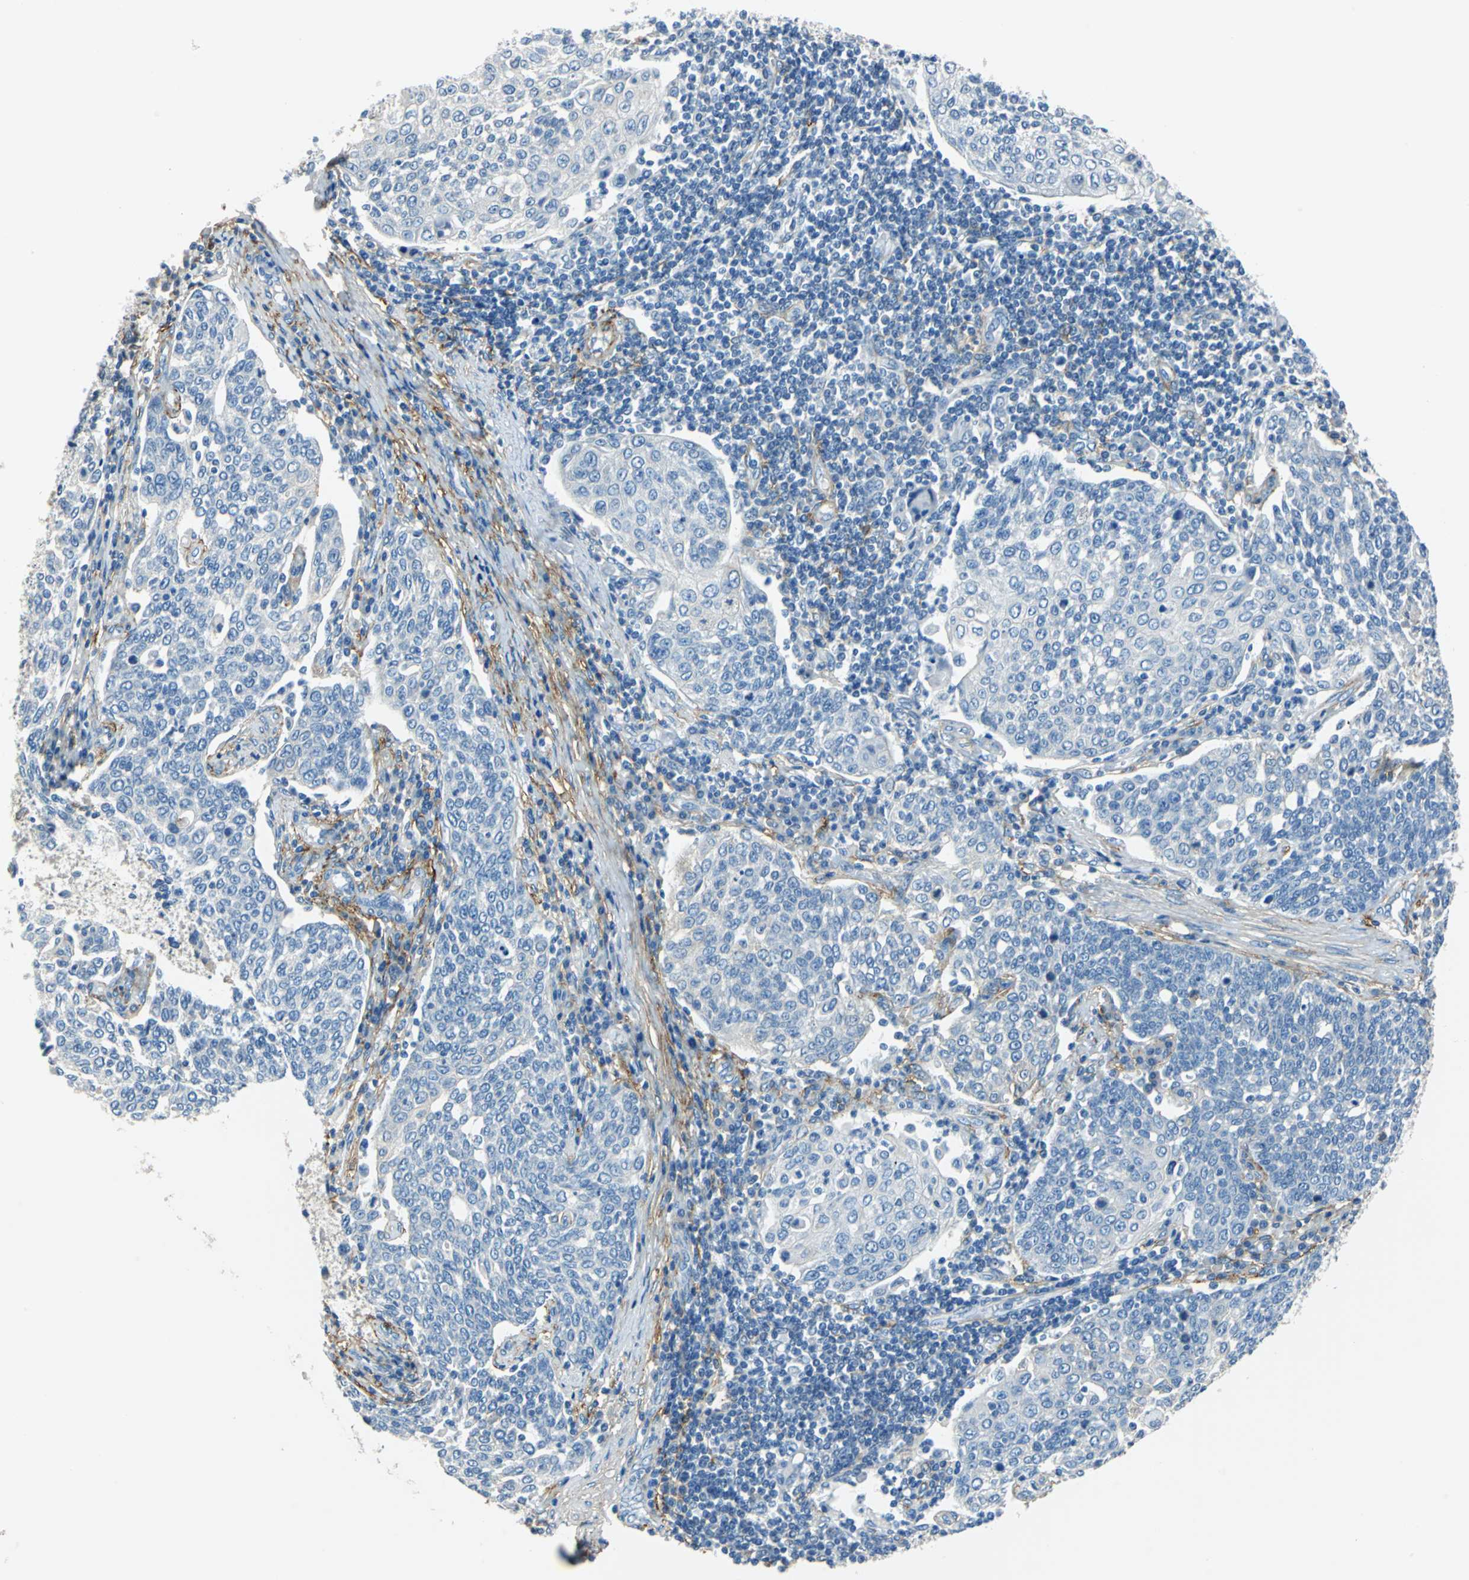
{"staining": {"intensity": "negative", "quantity": "none", "location": "none"}, "tissue": "cervical cancer", "cell_type": "Tumor cells", "image_type": "cancer", "snomed": [{"axis": "morphology", "description": "Squamous cell carcinoma, NOS"}, {"axis": "topography", "description": "Cervix"}], "caption": "High power microscopy image of an immunohistochemistry (IHC) micrograph of cervical cancer, revealing no significant expression in tumor cells.", "gene": "AKAP12", "patient": {"sex": "female", "age": 34}}